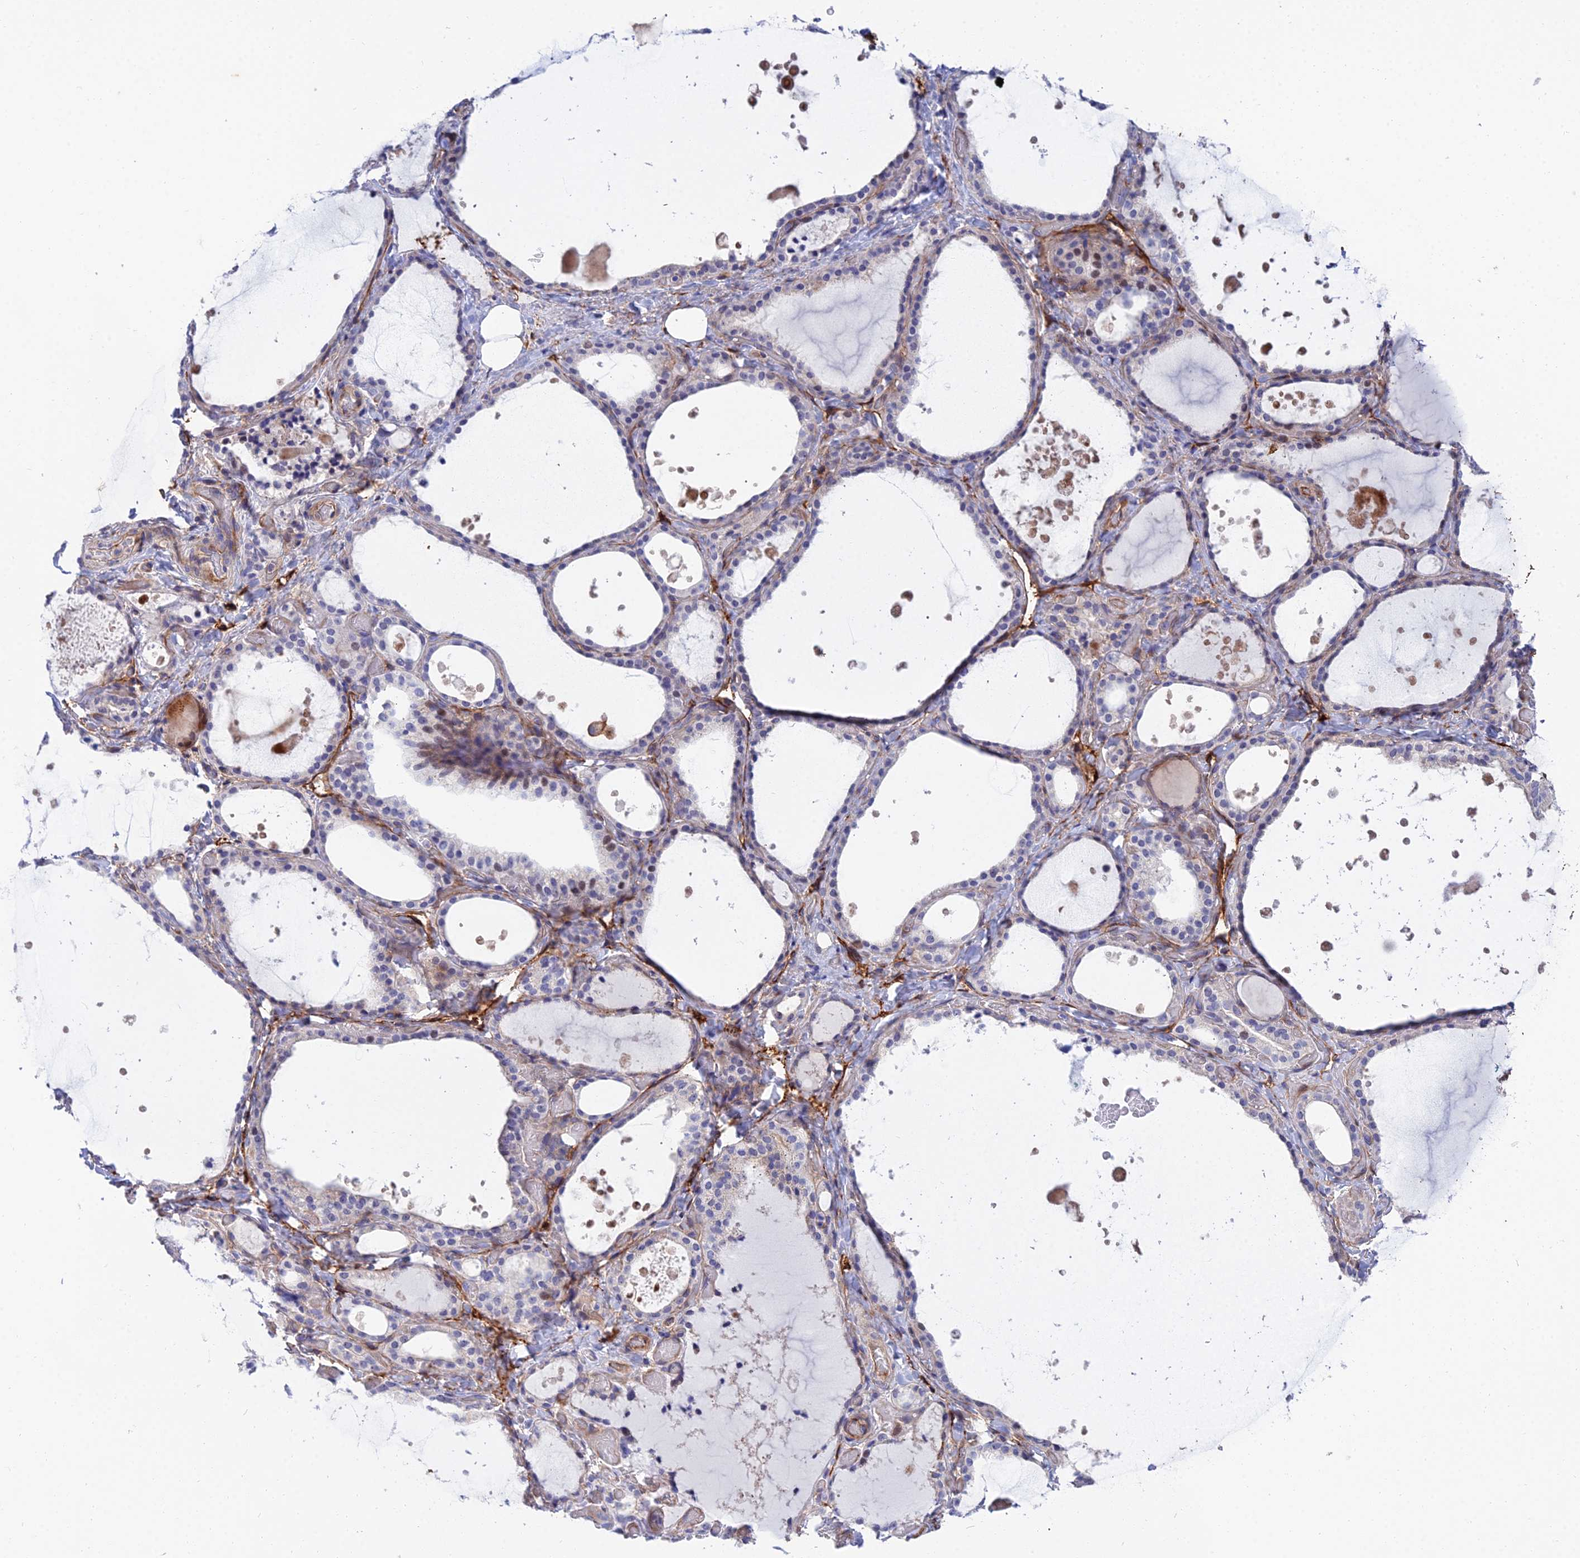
{"staining": {"intensity": "moderate", "quantity": "<25%", "location": "cytoplasmic/membranous"}, "tissue": "thyroid gland", "cell_type": "Glandular cells", "image_type": "normal", "snomed": [{"axis": "morphology", "description": "Normal tissue, NOS"}, {"axis": "topography", "description": "Thyroid gland"}], "caption": "Protein positivity by IHC exhibits moderate cytoplasmic/membranous expression in about <25% of glandular cells in unremarkable thyroid gland.", "gene": "TRIM43B", "patient": {"sex": "female", "age": 44}}